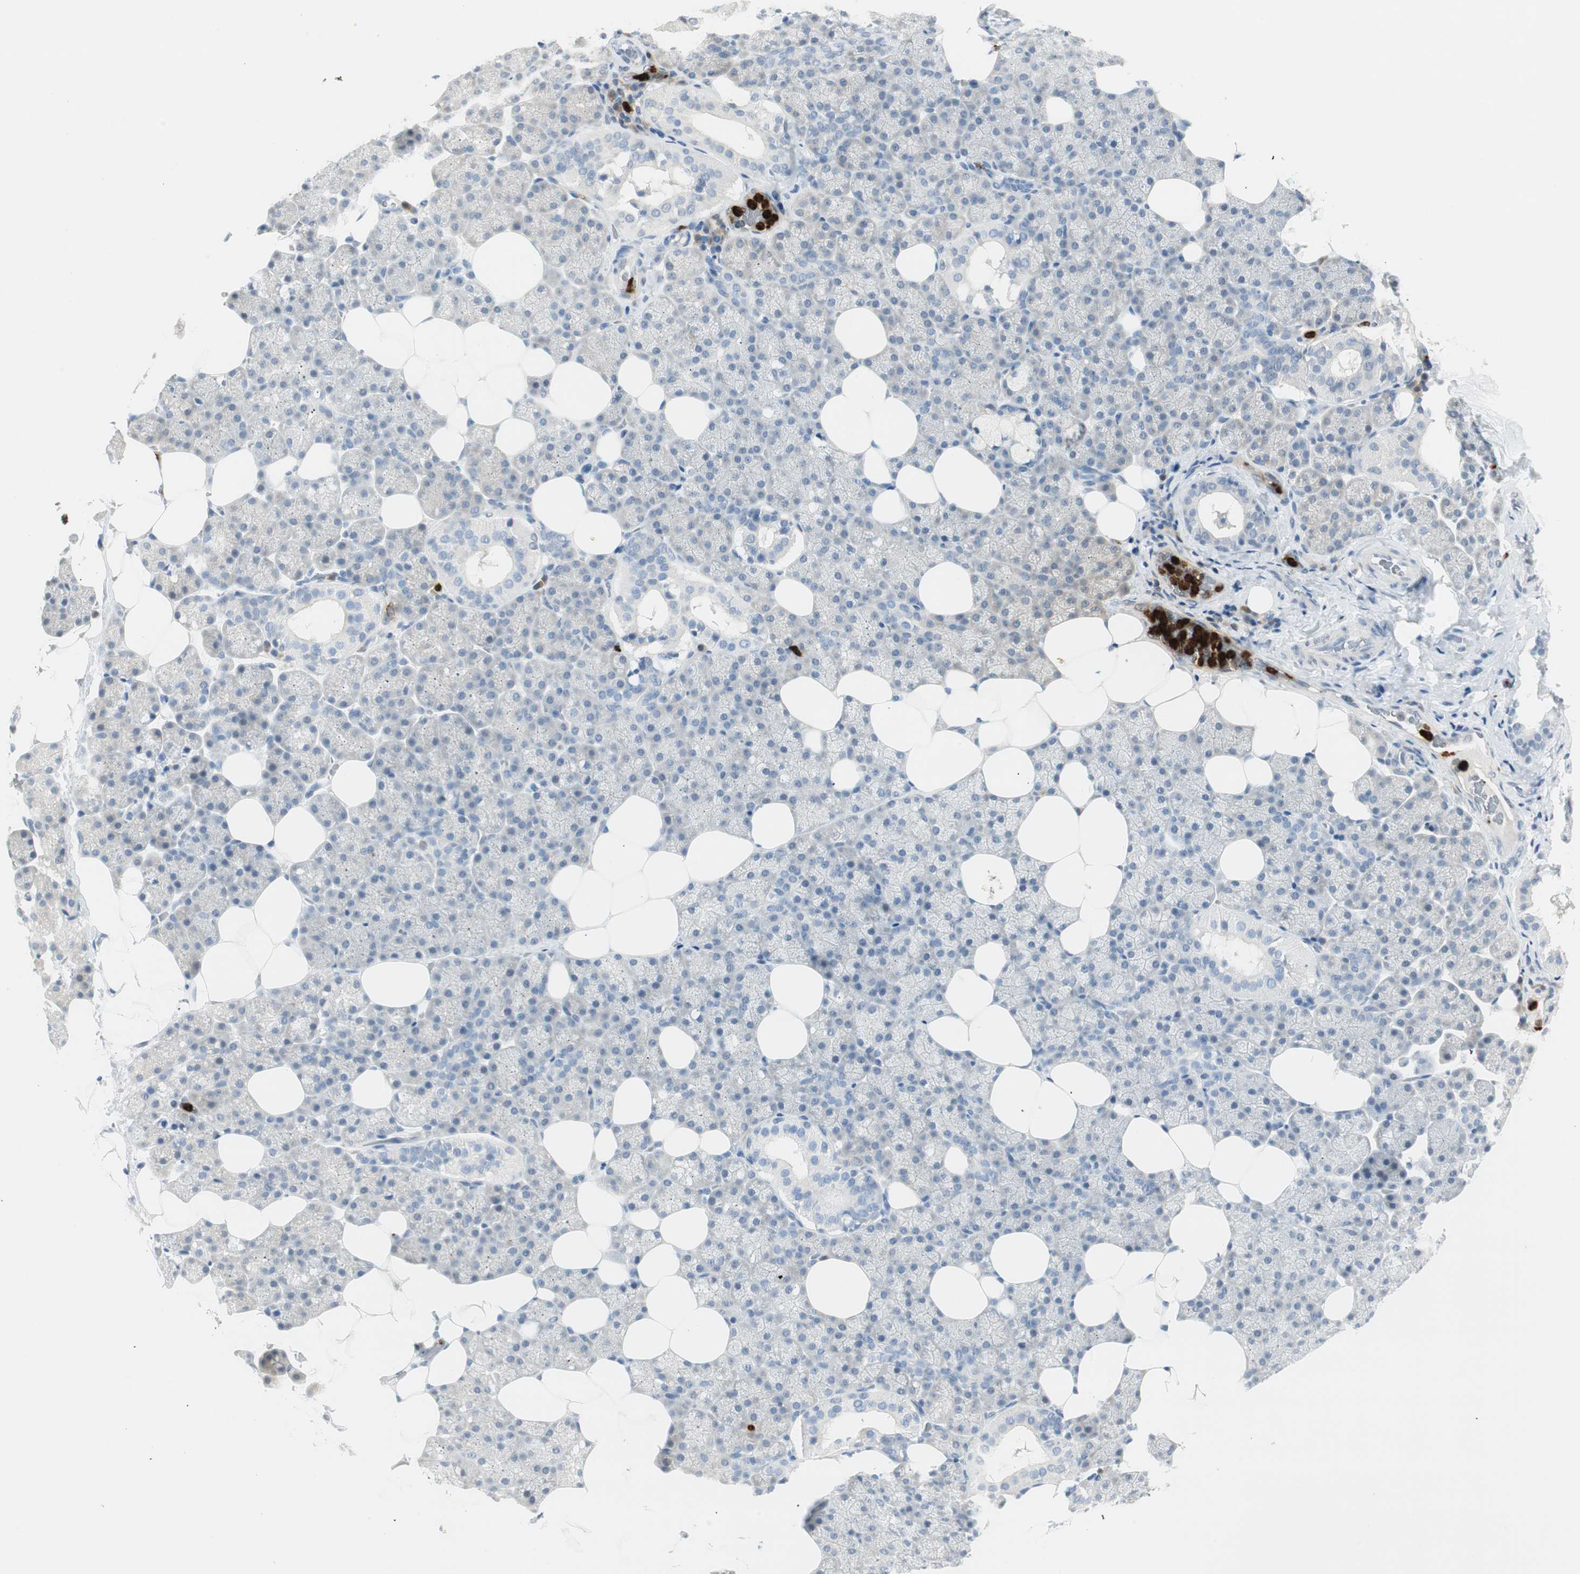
{"staining": {"intensity": "negative", "quantity": "none", "location": "none"}, "tissue": "salivary gland", "cell_type": "Glandular cells", "image_type": "normal", "snomed": [{"axis": "morphology", "description": "Normal tissue, NOS"}, {"axis": "topography", "description": "Lymph node"}, {"axis": "topography", "description": "Salivary gland"}], "caption": "High magnification brightfield microscopy of benign salivary gland stained with DAB (brown) and counterstained with hematoxylin (blue): glandular cells show no significant positivity. (DAB (3,3'-diaminobenzidine) immunohistochemistry with hematoxylin counter stain).", "gene": "PRTN3", "patient": {"sex": "male", "age": 8}}